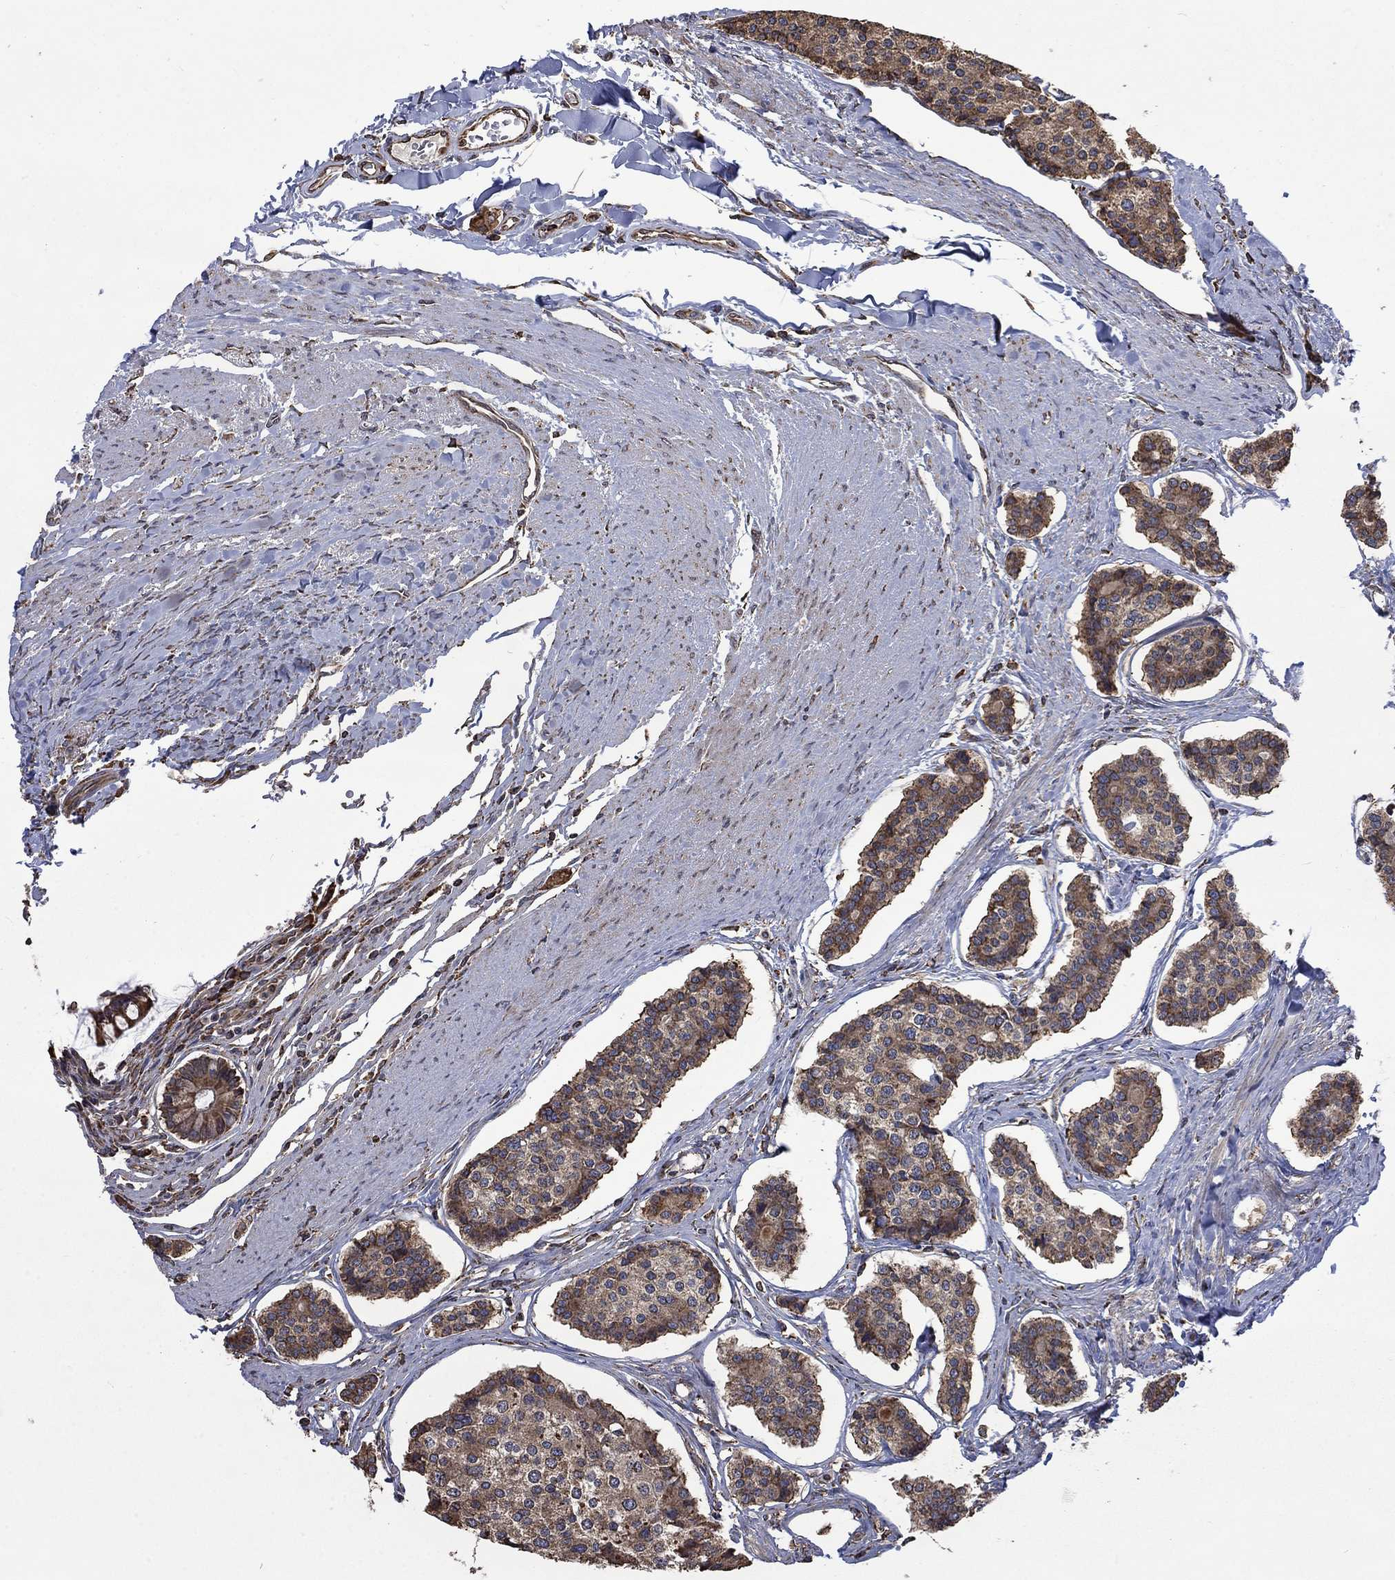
{"staining": {"intensity": "moderate", "quantity": ">75%", "location": "cytoplasmic/membranous"}, "tissue": "carcinoid", "cell_type": "Tumor cells", "image_type": "cancer", "snomed": [{"axis": "morphology", "description": "Carcinoid, malignant, NOS"}, {"axis": "topography", "description": "Small intestine"}], "caption": "The image demonstrates a brown stain indicating the presence of a protein in the cytoplasmic/membranous of tumor cells in carcinoid (malignant).", "gene": "ESRRA", "patient": {"sex": "female", "age": 65}}